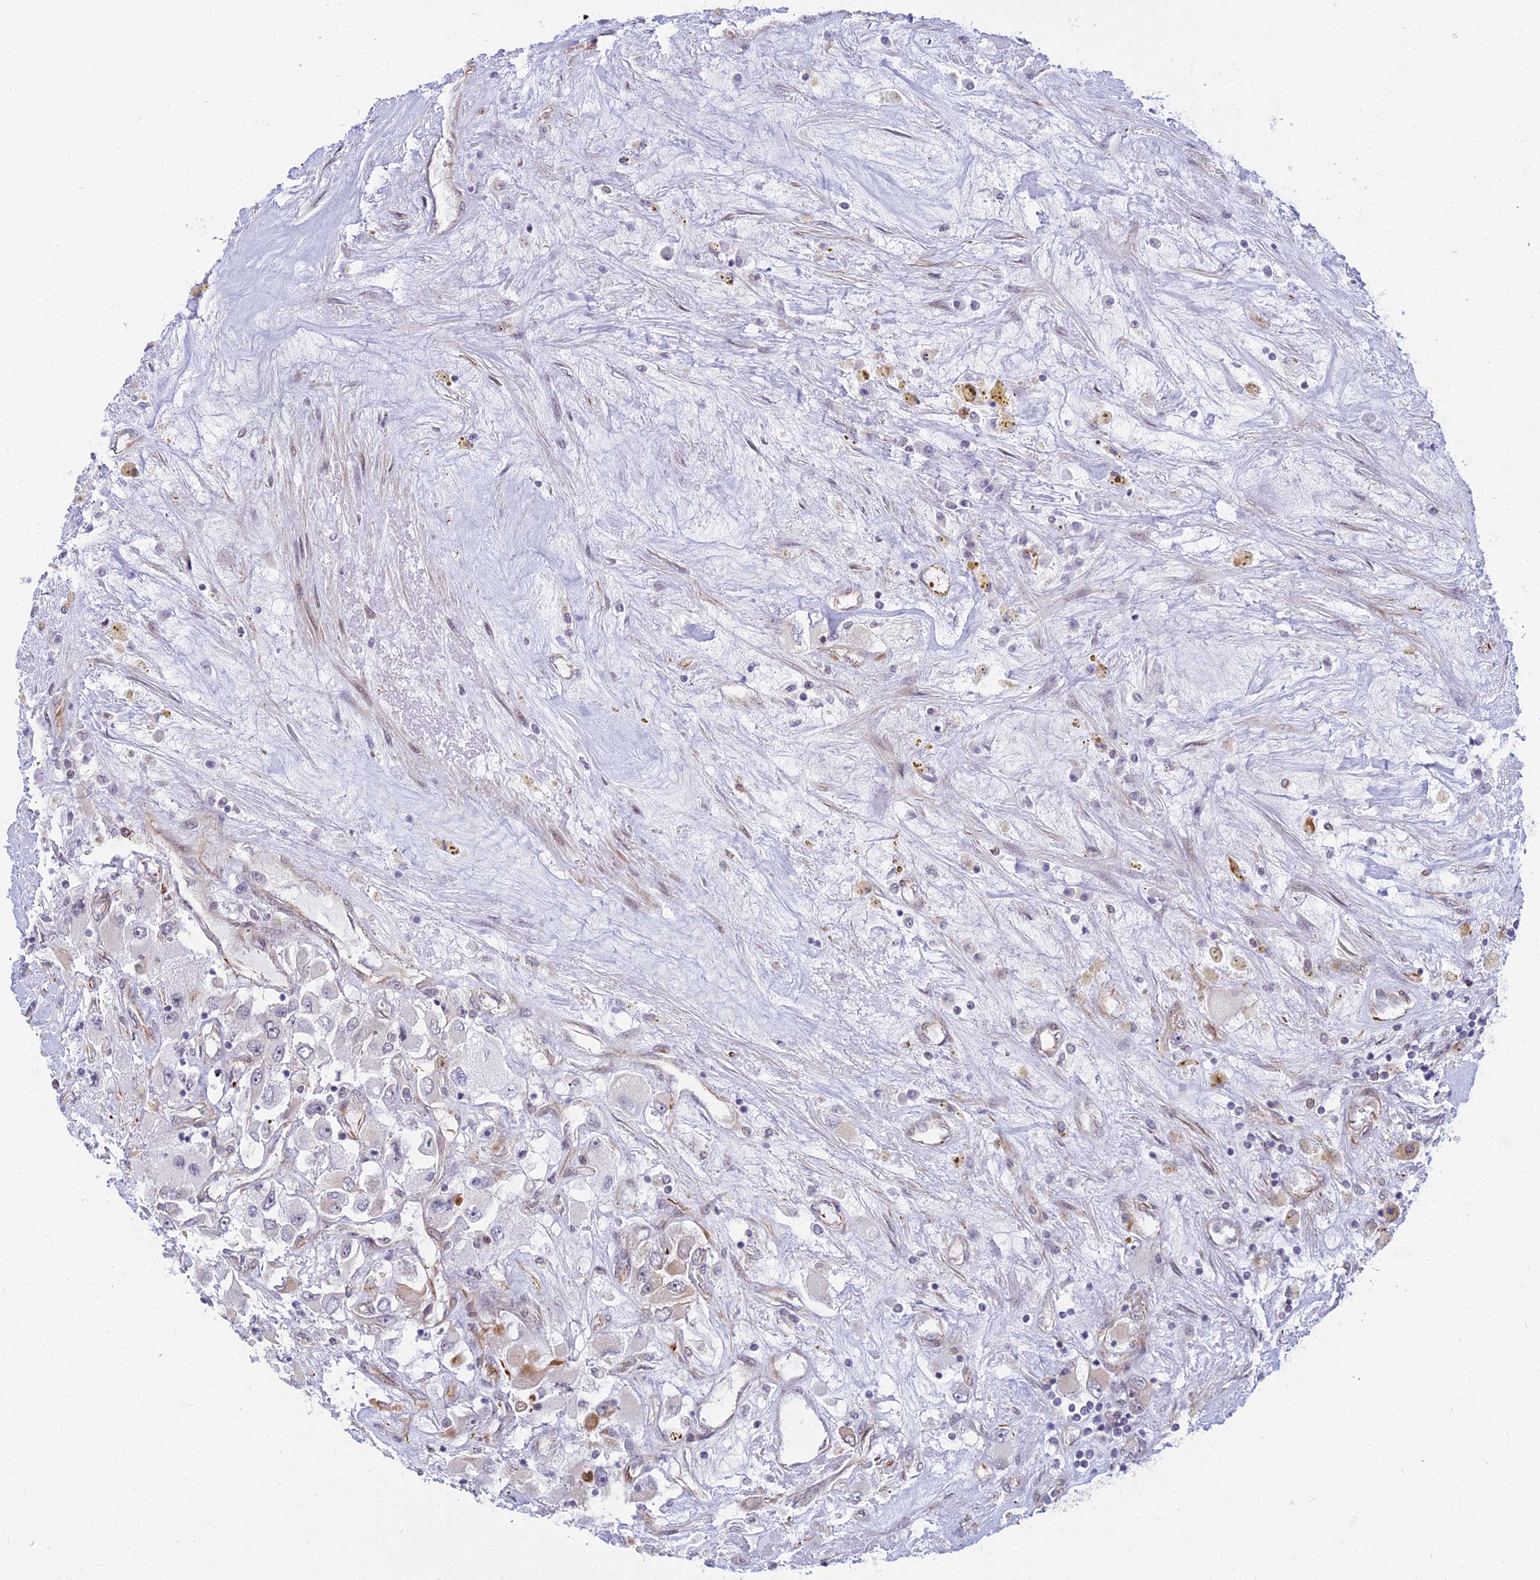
{"staining": {"intensity": "weak", "quantity": "<25%", "location": "cytoplasmic/membranous"}, "tissue": "renal cancer", "cell_type": "Tumor cells", "image_type": "cancer", "snomed": [{"axis": "morphology", "description": "Adenocarcinoma, NOS"}, {"axis": "topography", "description": "Kidney"}], "caption": "Protein analysis of renal adenocarcinoma shows no significant positivity in tumor cells.", "gene": "SAPCD2", "patient": {"sex": "female", "age": 52}}